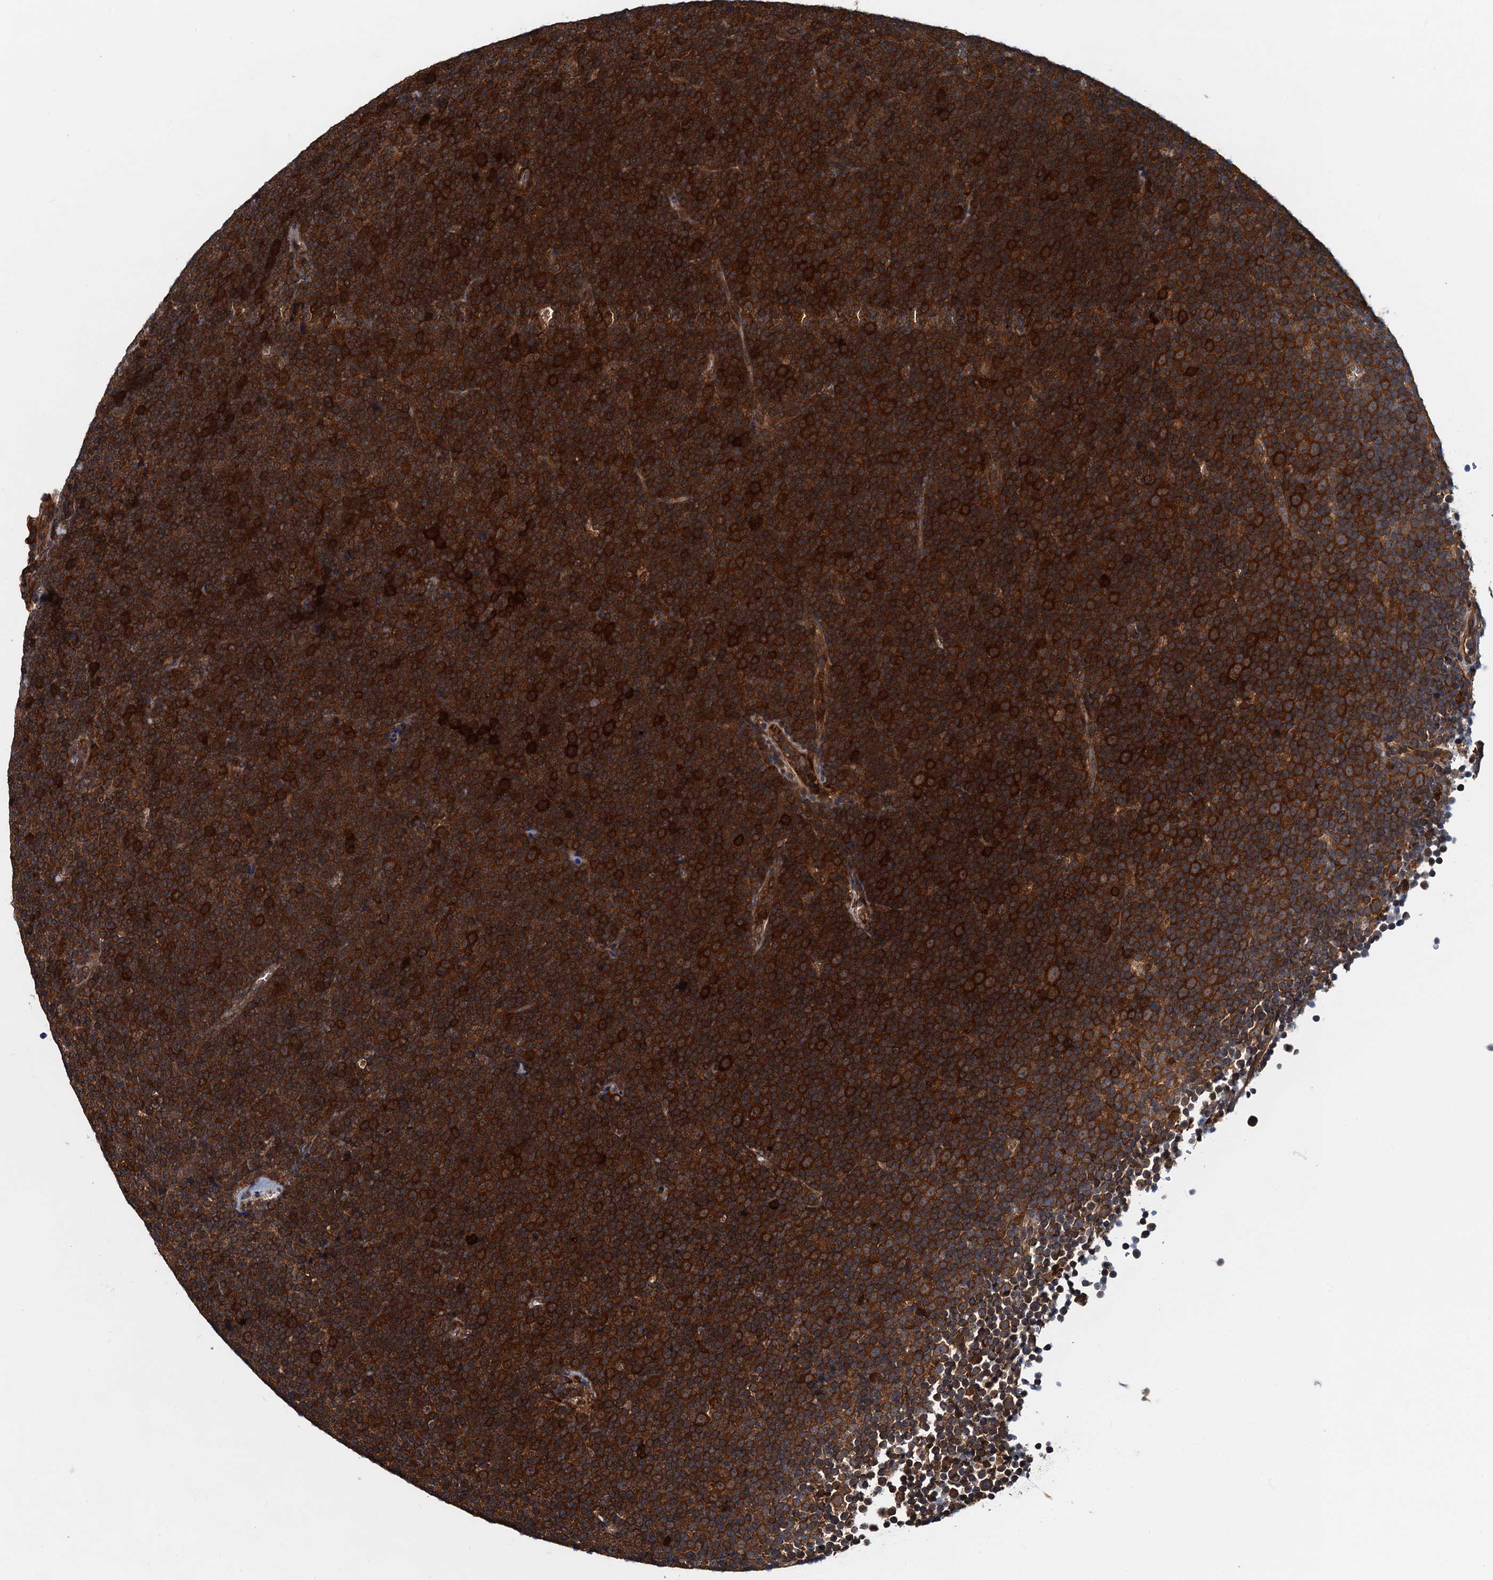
{"staining": {"intensity": "strong", "quantity": ">75%", "location": "cytoplasmic/membranous"}, "tissue": "lymphoma", "cell_type": "Tumor cells", "image_type": "cancer", "snomed": [{"axis": "morphology", "description": "Malignant lymphoma, non-Hodgkin's type, Low grade"}, {"axis": "topography", "description": "Lymph node"}], "caption": "Immunohistochemistry (IHC) histopathology image of neoplastic tissue: lymphoma stained using IHC demonstrates high levels of strong protein expression localized specifically in the cytoplasmic/membranous of tumor cells, appearing as a cytoplasmic/membranous brown color.", "gene": "AAGAB", "patient": {"sex": "female", "age": 67}}